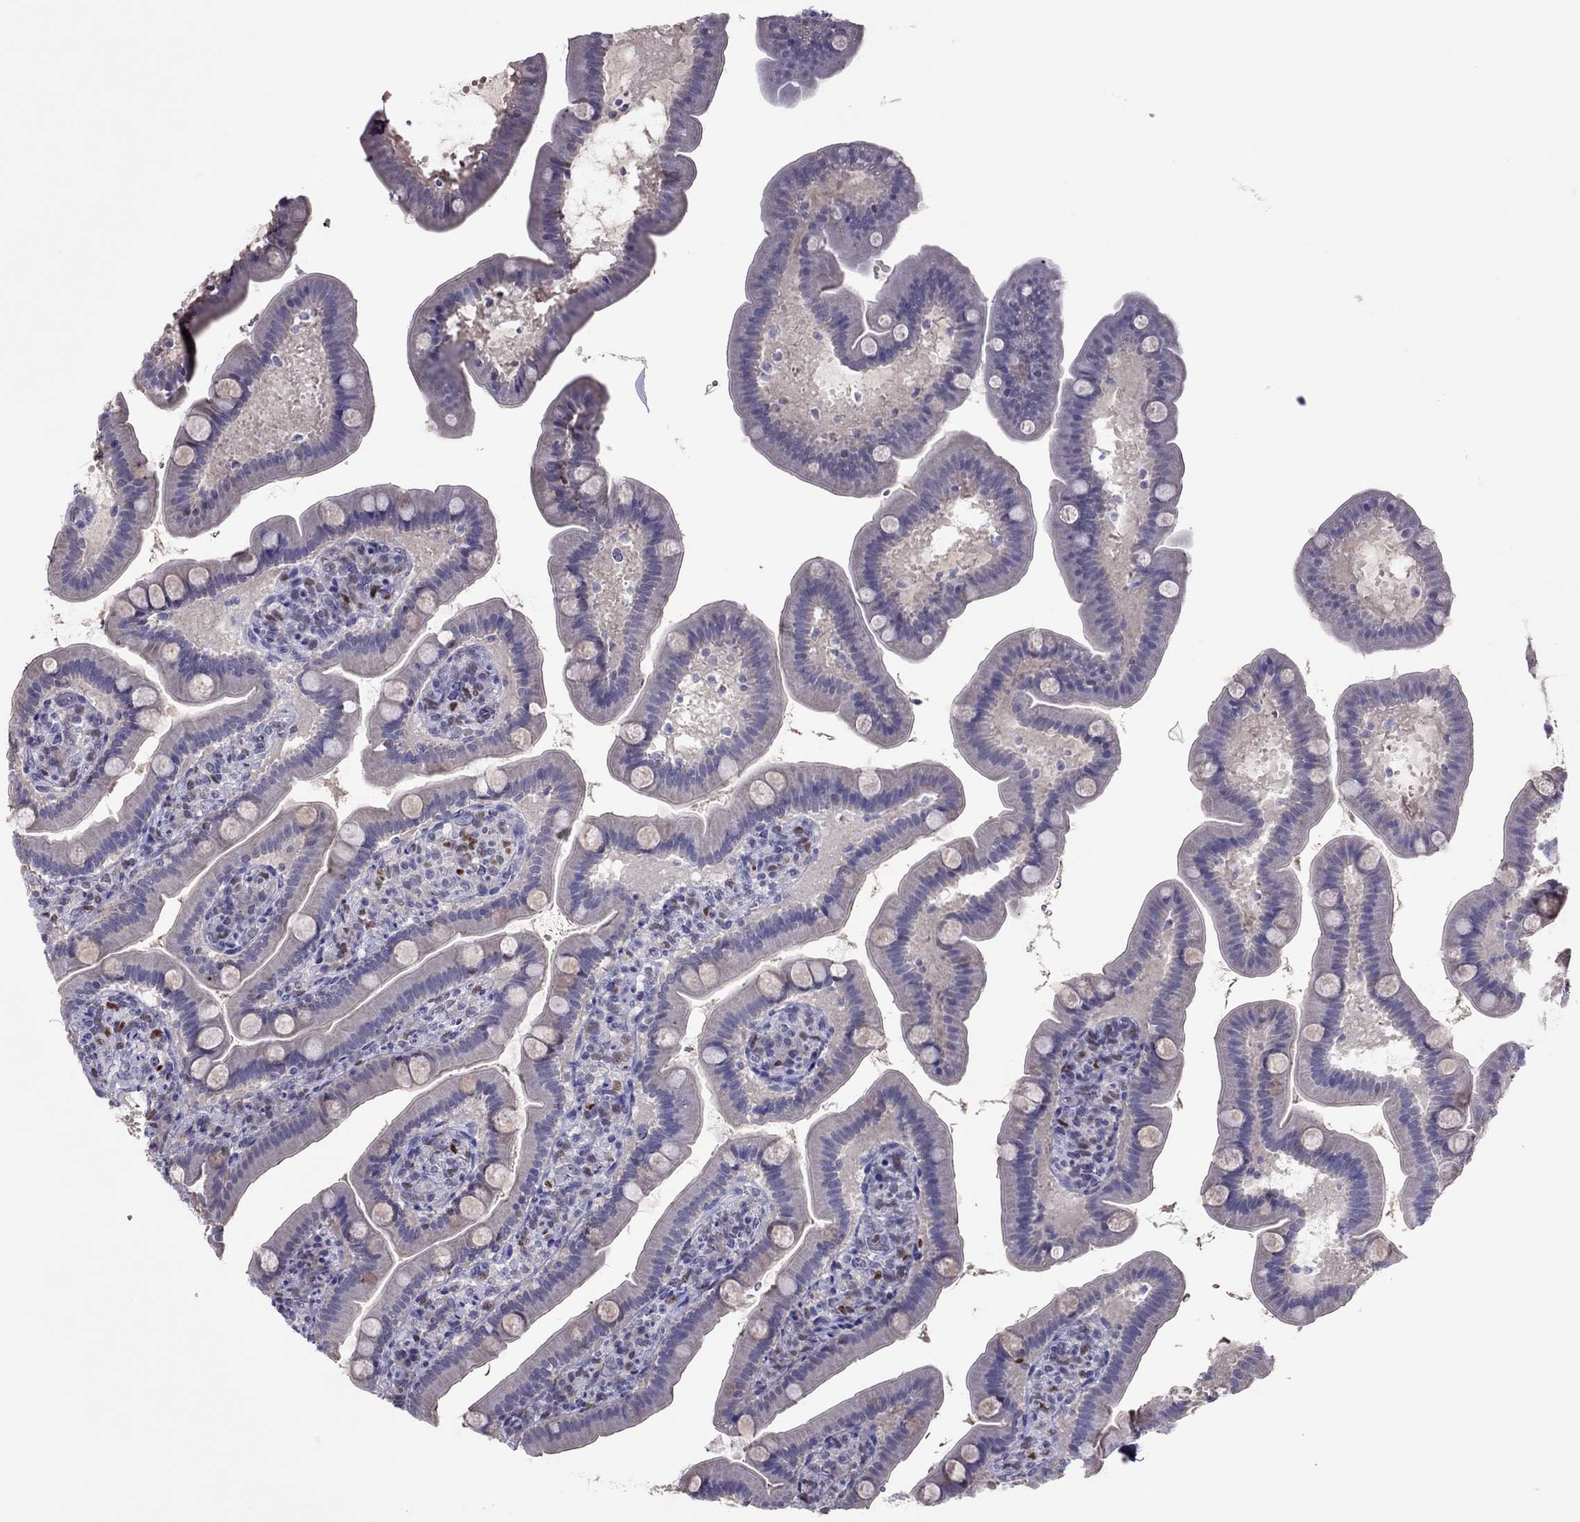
{"staining": {"intensity": "negative", "quantity": "none", "location": "none"}, "tissue": "small intestine", "cell_type": "Glandular cells", "image_type": "normal", "snomed": [{"axis": "morphology", "description": "Normal tissue, NOS"}, {"axis": "topography", "description": "Small intestine"}], "caption": "High power microscopy histopathology image of an immunohistochemistry photomicrograph of normal small intestine, revealing no significant positivity in glandular cells. (DAB immunohistochemistry (IHC), high magnification).", "gene": "SPINT3", "patient": {"sex": "male", "age": 66}}